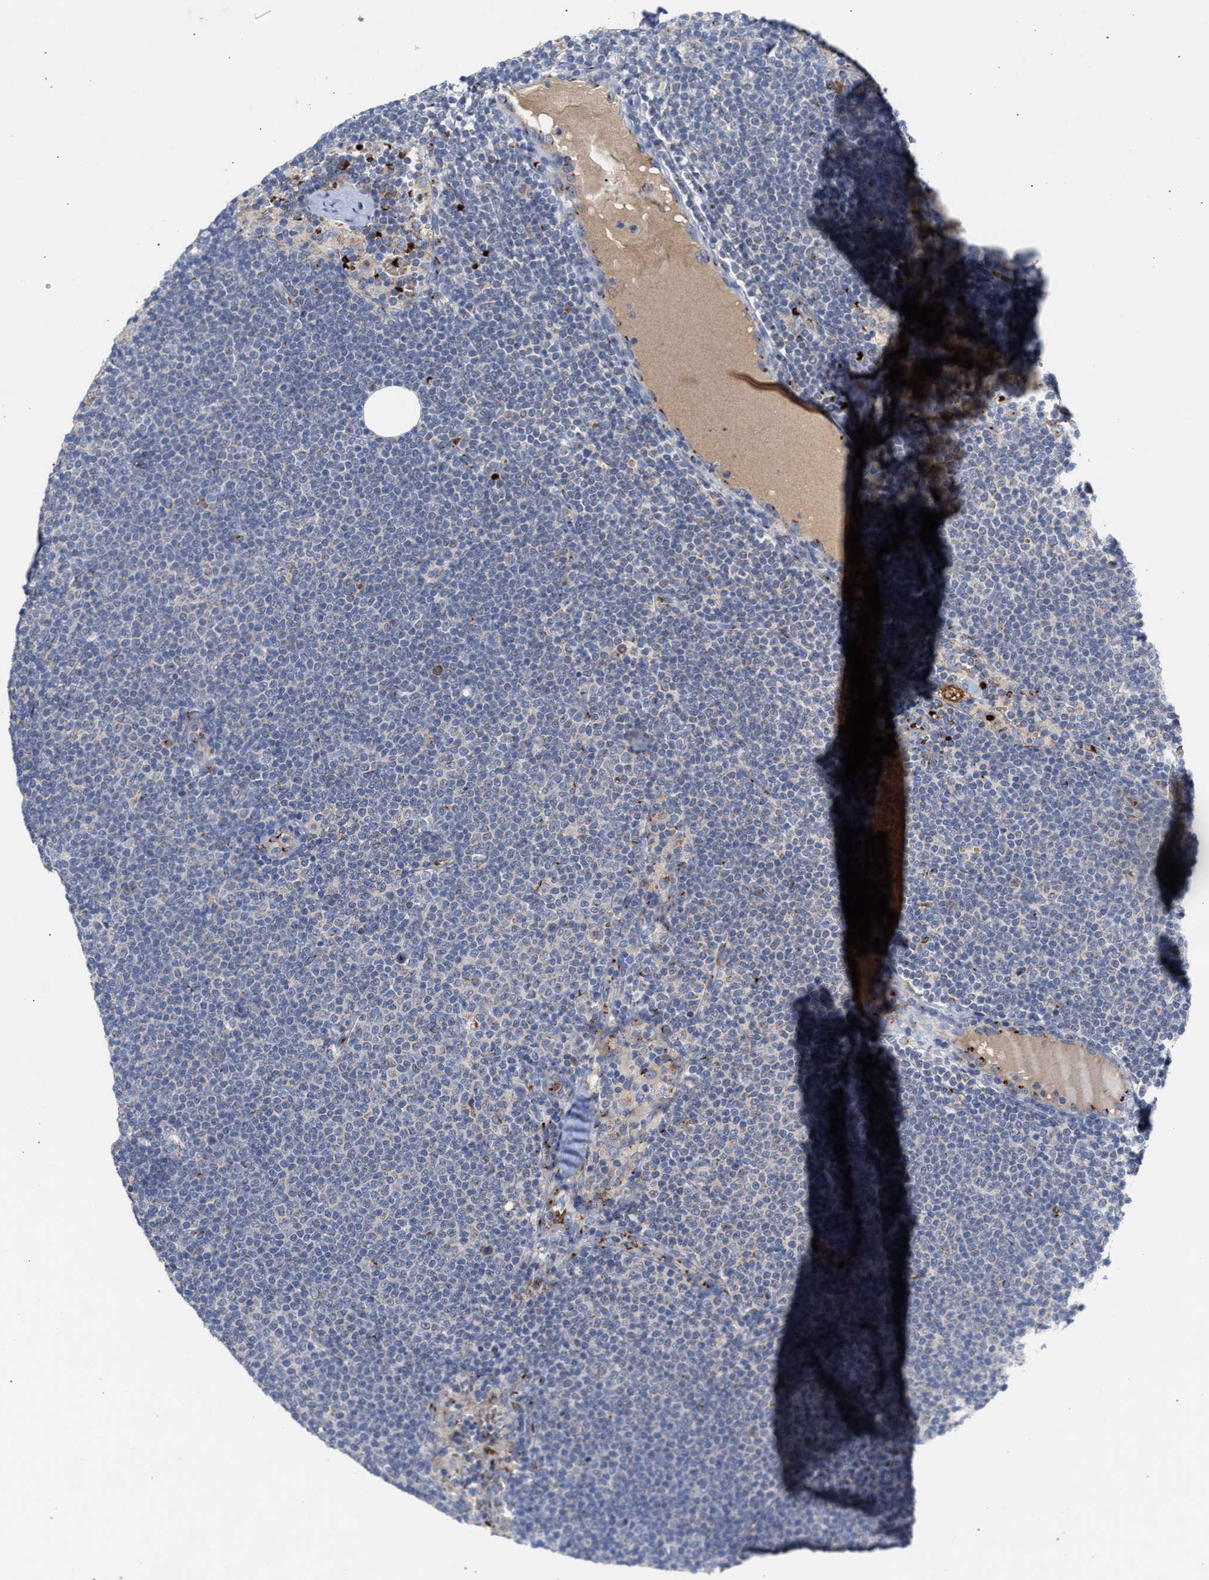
{"staining": {"intensity": "negative", "quantity": "none", "location": "none"}, "tissue": "lymphoma", "cell_type": "Tumor cells", "image_type": "cancer", "snomed": [{"axis": "morphology", "description": "Malignant lymphoma, non-Hodgkin's type, Low grade"}, {"axis": "topography", "description": "Lymph node"}], "caption": "Image shows no significant protein staining in tumor cells of lymphoma.", "gene": "CCL2", "patient": {"sex": "female", "age": 53}}